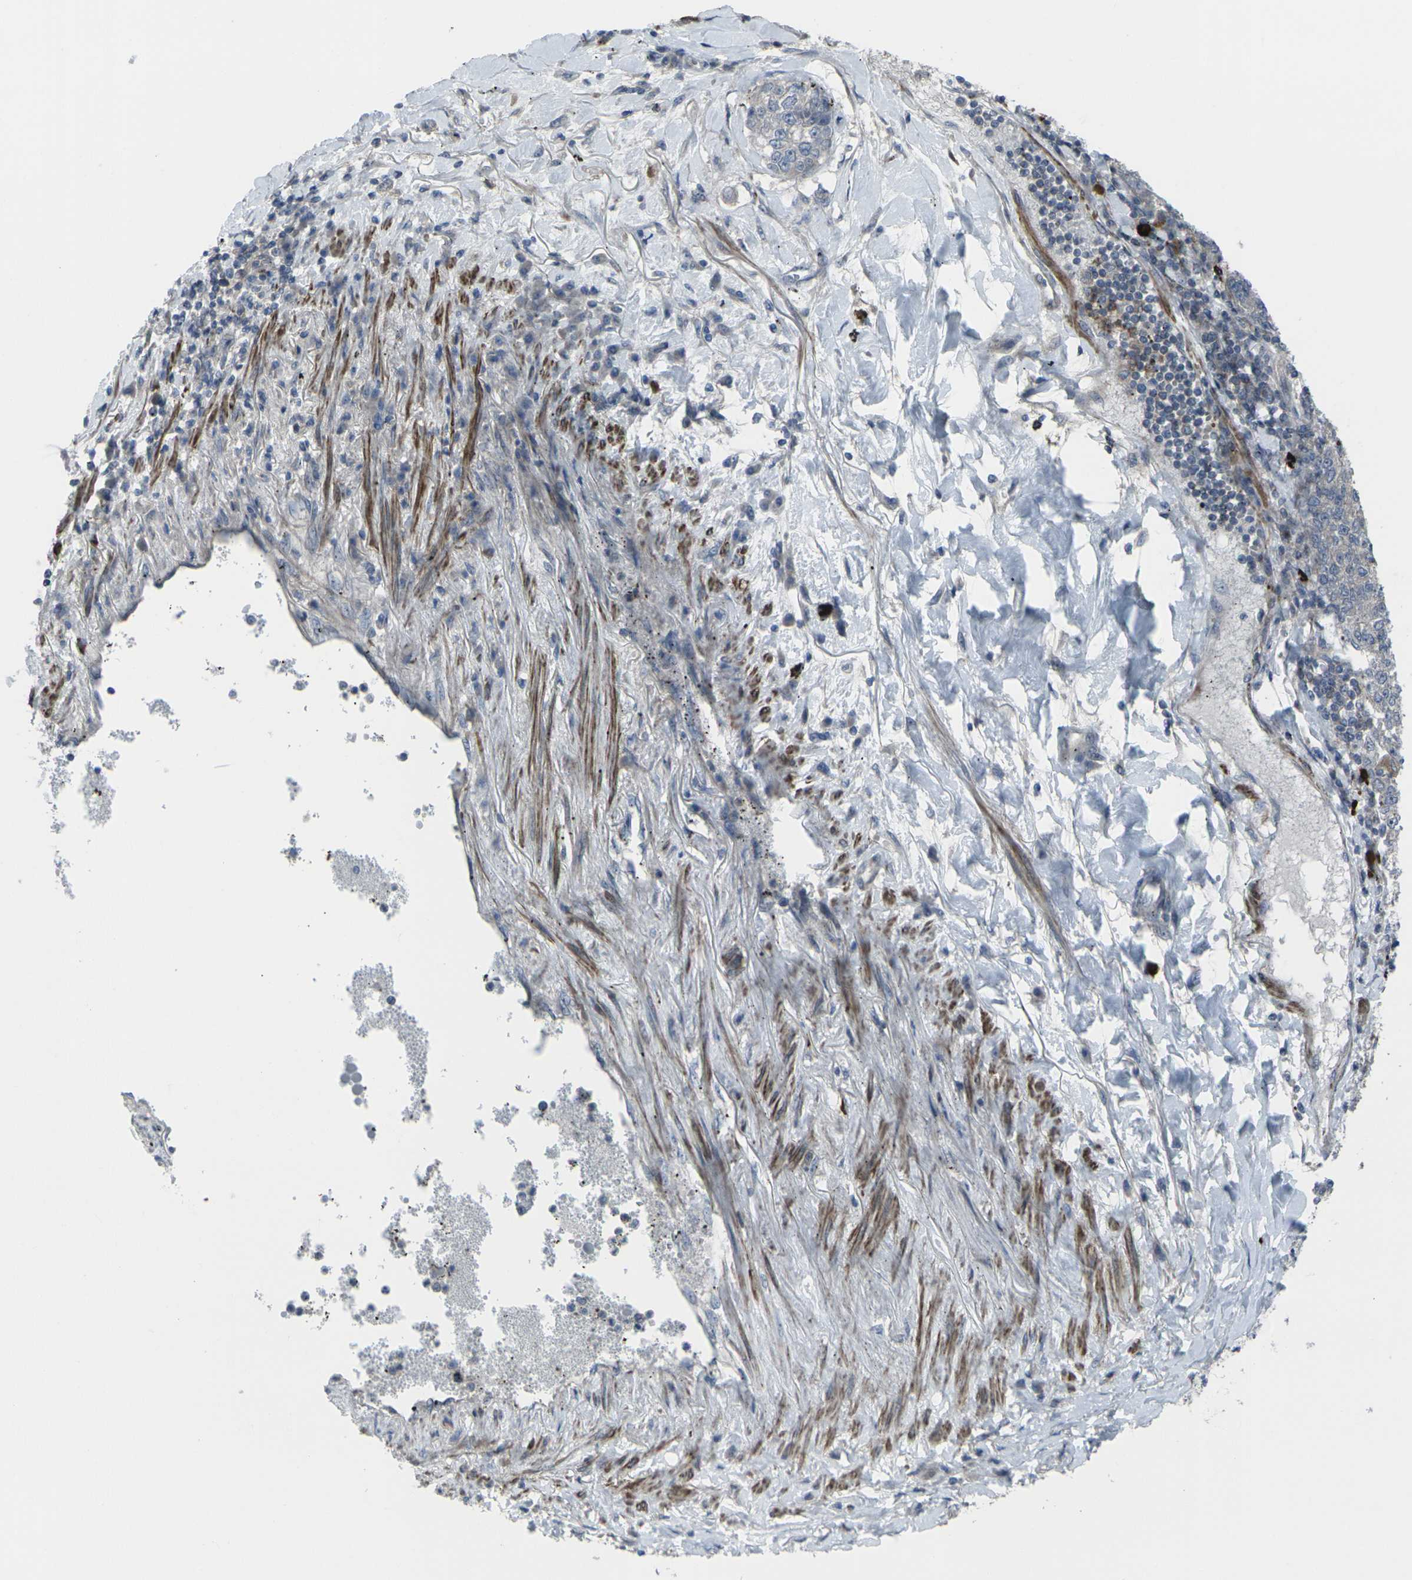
{"staining": {"intensity": "negative", "quantity": "none", "location": "none"}, "tissue": "lung cancer", "cell_type": "Tumor cells", "image_type": "cancer", "snomed": [{"axis": "morphology", "description": "Adenocarcinoma, NOS"}, {"axis": "topography", "description": "Lung"}], "caption": "Tumor cells are negative for protein expression in human lung cancer. Nuclei are stained in blue.", "gene": "CCR10", "patient": {"sex": "male", "age": 49}}